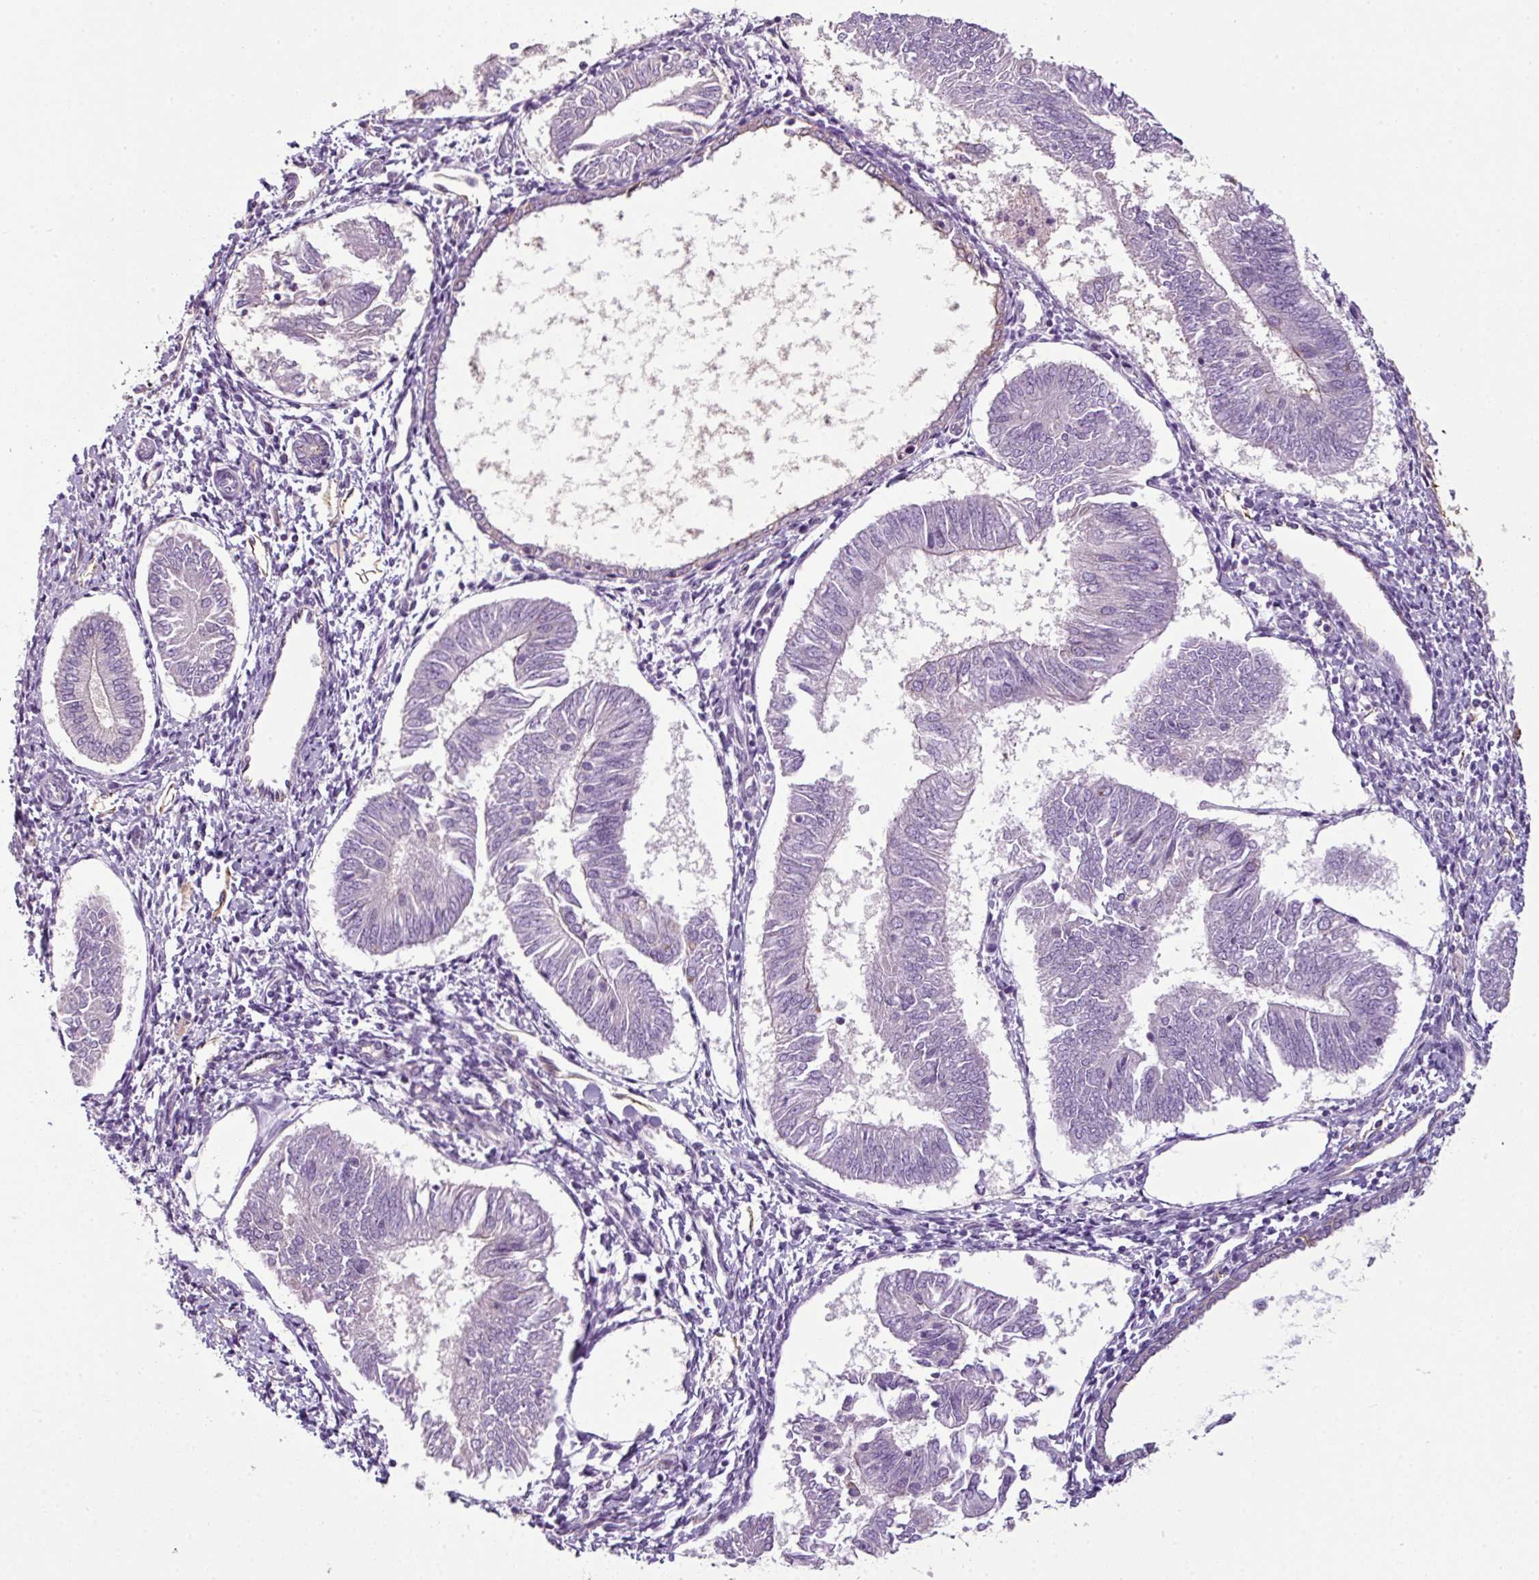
{"staining": {"intensity": "moderate", "quantity": "<25%", "location": "cytoplasmic/membranous"}, "tissue": "endometrial cancer", "cell_type": "Tumor cells", "image_type": "cancer", "snomed": [{"axis": "morphology", "description": "Adenocarcinoma, NOS"}, {"axis": "topography", "description": "Endometrium"}], "caption": "Immunohistochemistry histopathology image of endometrial adenocarcinoma stained for a protein (brown), which shows low levels of moderate cytoplasmic/membranous staining in approximately <25% of tumor cells.", "gene": "TMEM178B", "patient": {"sex": "female", "age": 58}}